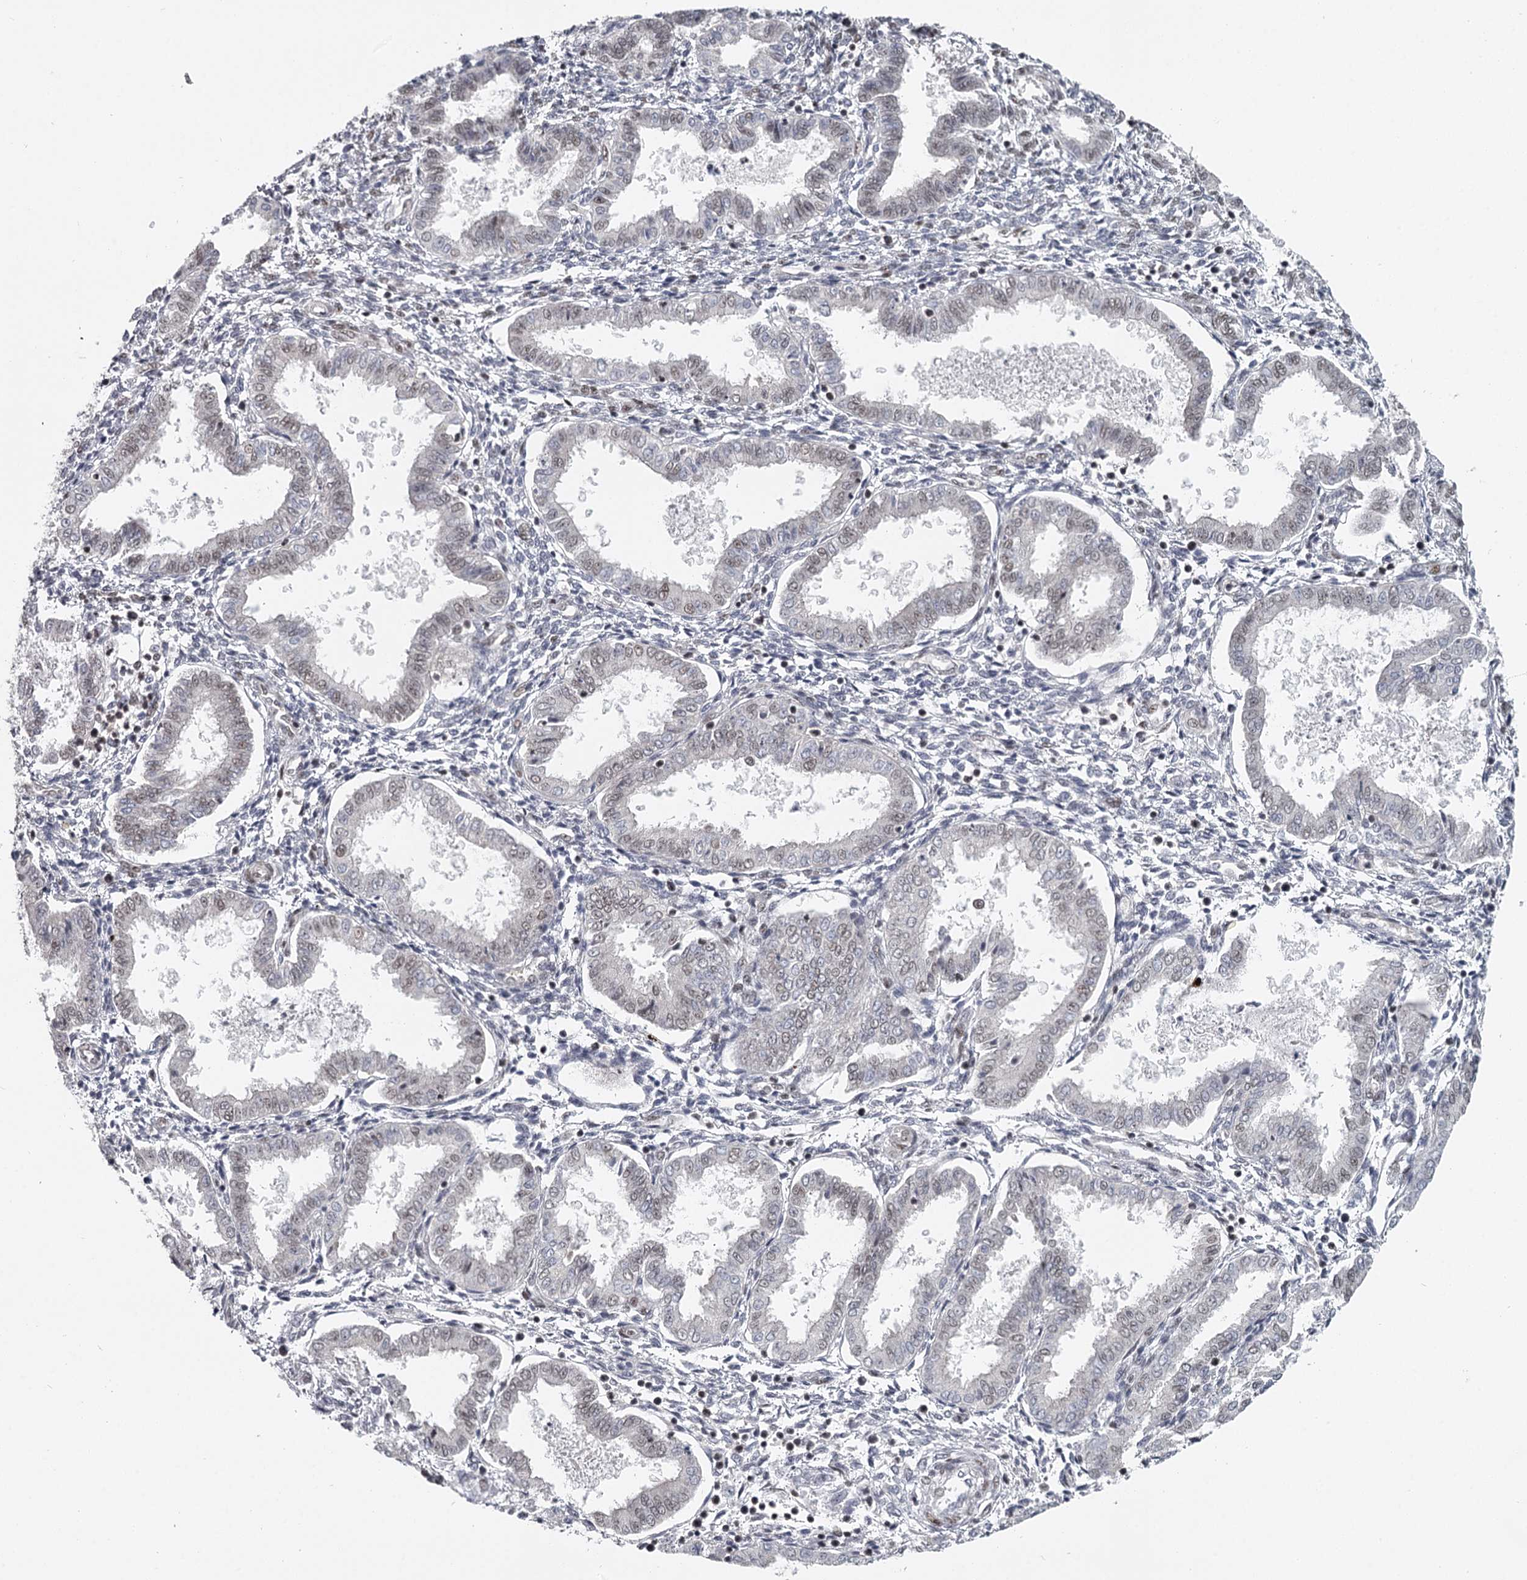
{"staining": {"intensity": "moderate", "quantity": "25%-75%", "location": "nuclear"}, "tissue": "endometrium", "cell_type": "Cells in endometrial stroma", "image_type": "normal", "snomed": [{"axis": "morphology", "description": "Normal tissue, NOS"}, {"axis": "topography", "description": "Endometrium"}], "caption": "An IHC micrograph of unremarkable tissue is shown. Protein staining in brown highlights moderate nuclear positivity in endometrium within cells in endometrial stroma. The protein of interest is shown in brown color, while the nuclei are stained blue.", "gene": "FAM13C", "patient": {"sex": "female", "age": 33}}